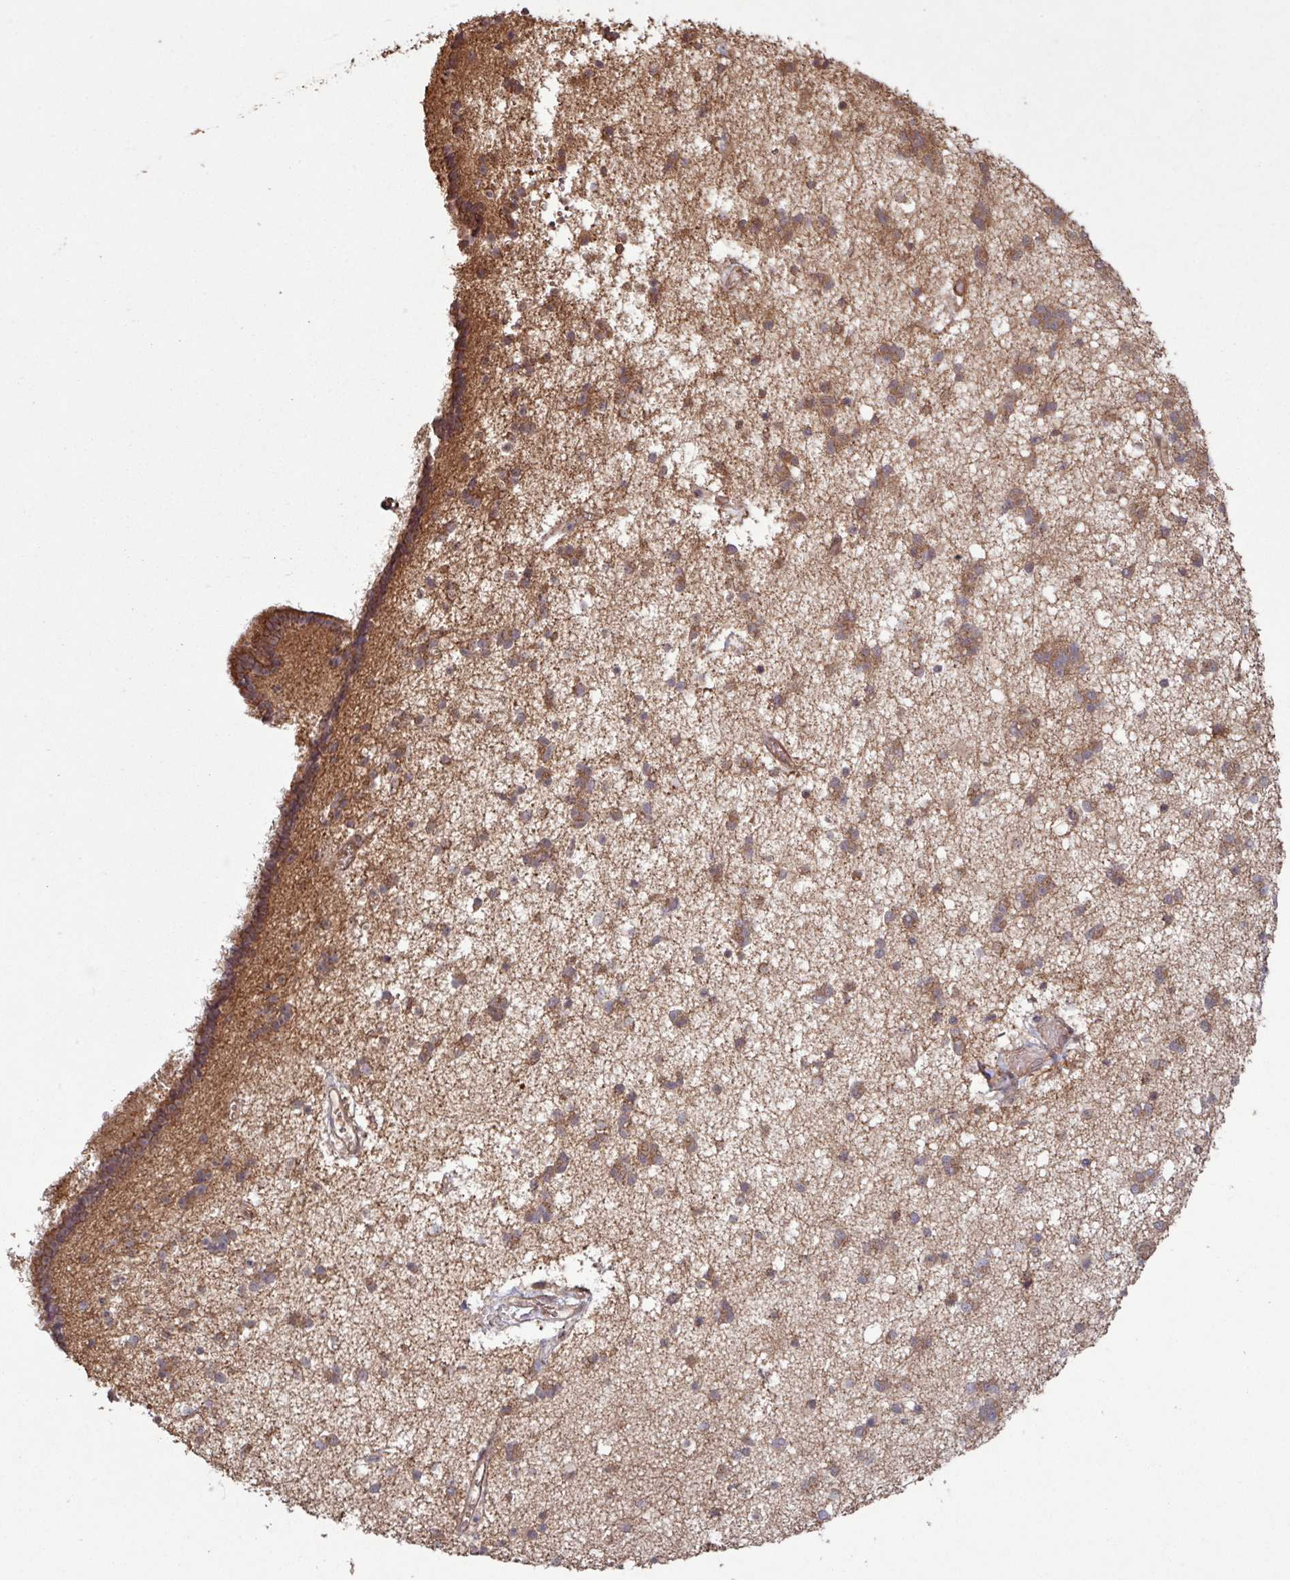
{"staining": {"intensity": "moderate", "quantity": "25%-75%", "location": "cytoplasmic/membranous"}, "tissue": "caudate", "cell_type": "Glial cells", "image_type": "normal", "snomed": [{"axis": "morphology", "description": "Normal tissue, NOS"}, {"axis": "topography", "description": "Lateral ventricle wall"}], "caption": "Benign caudate exhibits moderate cytoplasmic/membranous expression in approximately 25%-75% of glial cells, visualized by immunohistochemistry.", "gene": "TRABD2A", "patient": {"sex": "male", "age": 37}}